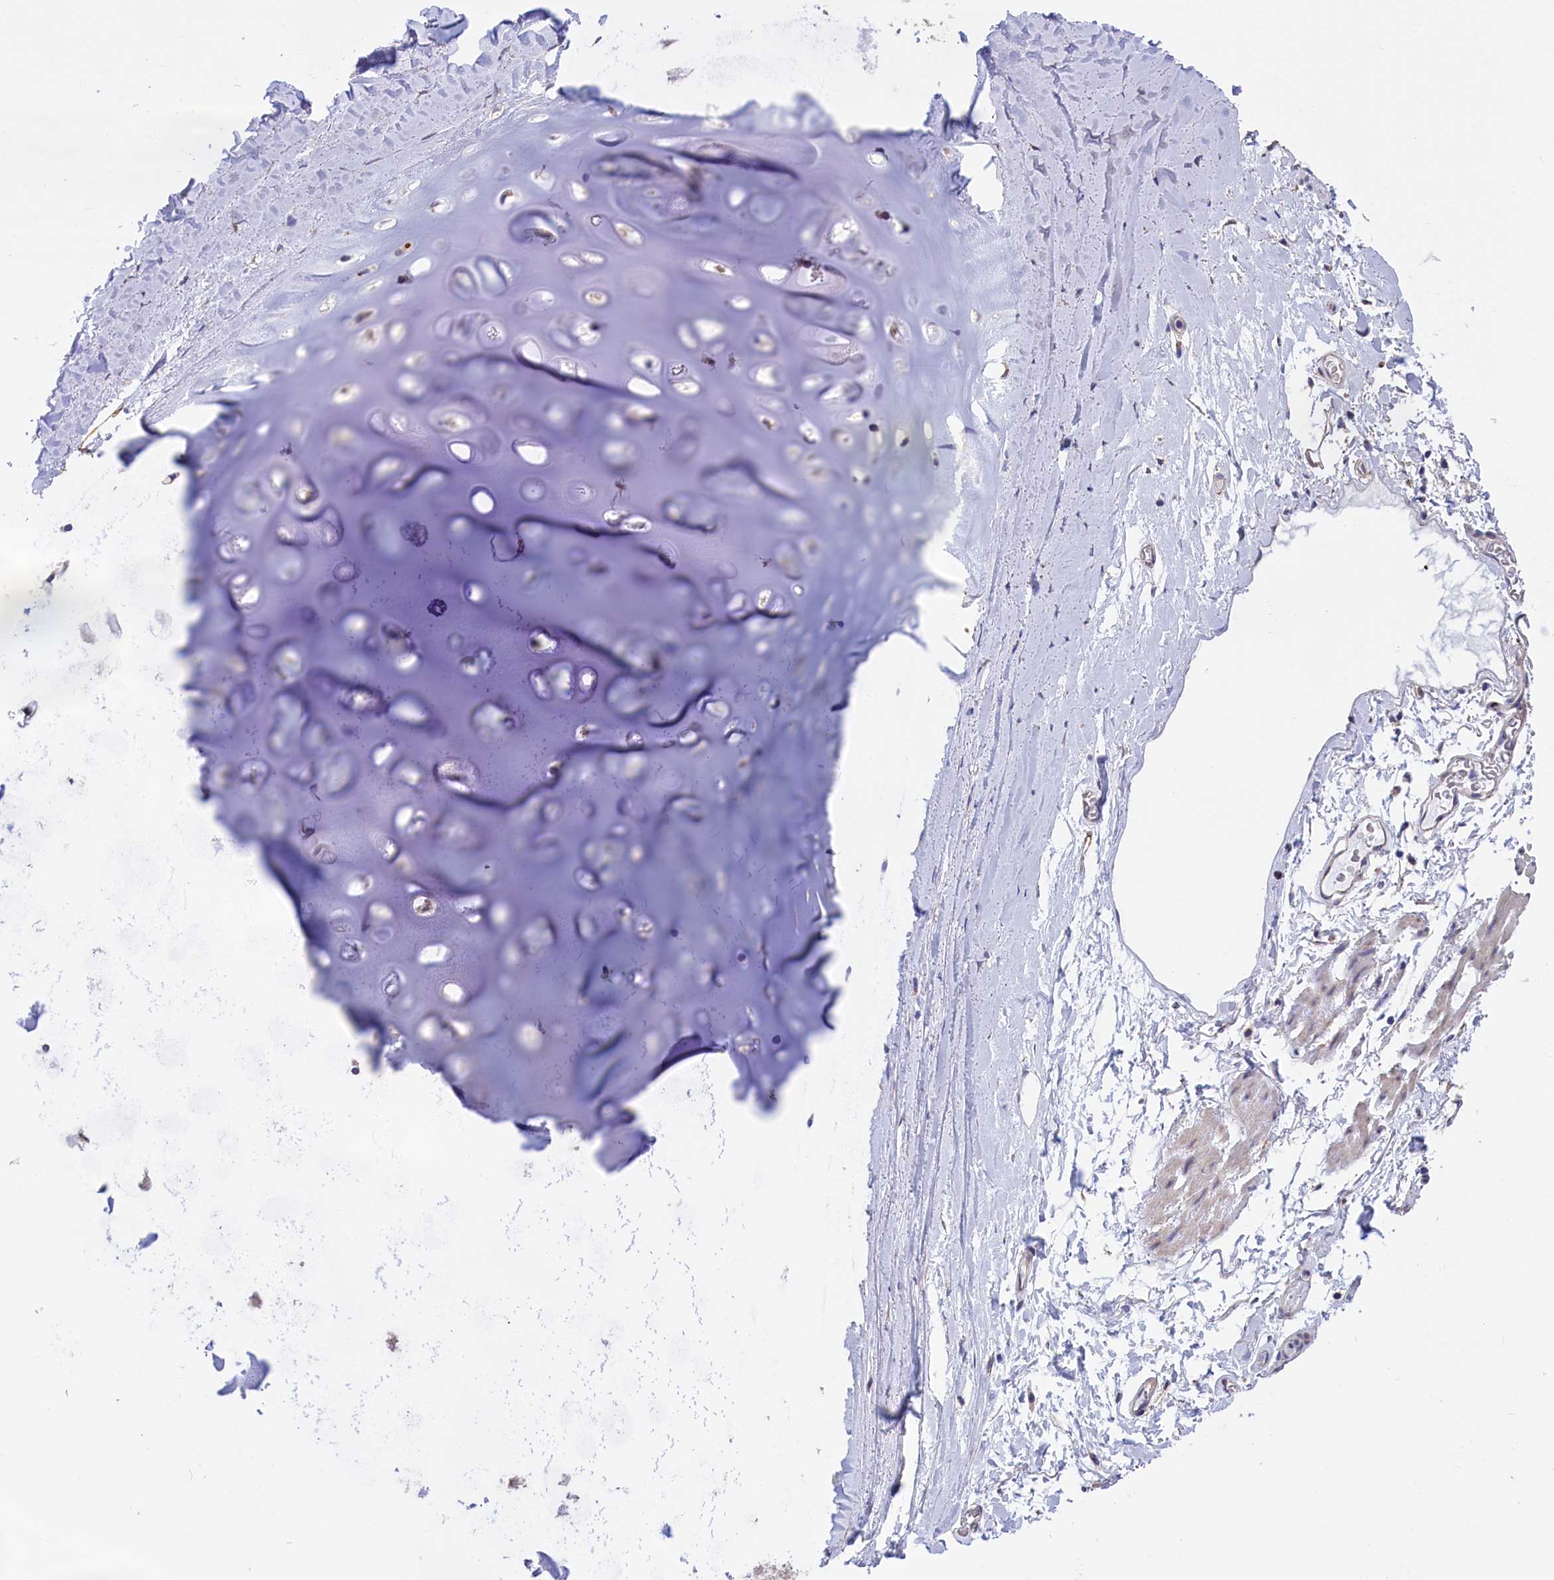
{"staining": {"intensity": "negative", "quantity": "none", "location": "none"}, "tissue": "adipose tissue", "cell_type": "Adipocytes", "image_type": "normal", "snomed": [{"axis": "morphology", "description": "Normal tissue, NOS"}, {"axis": "topography", "description": "Lymph node"}, {"axis": "topography", "description": "Bronchus"}], "caption": "Micrograph shows no significant protein positivity in adipocytes of unremarkable adipose tissue.", "gene": "CYP2U1", "patient": {"sex": "male", "age": 63}}